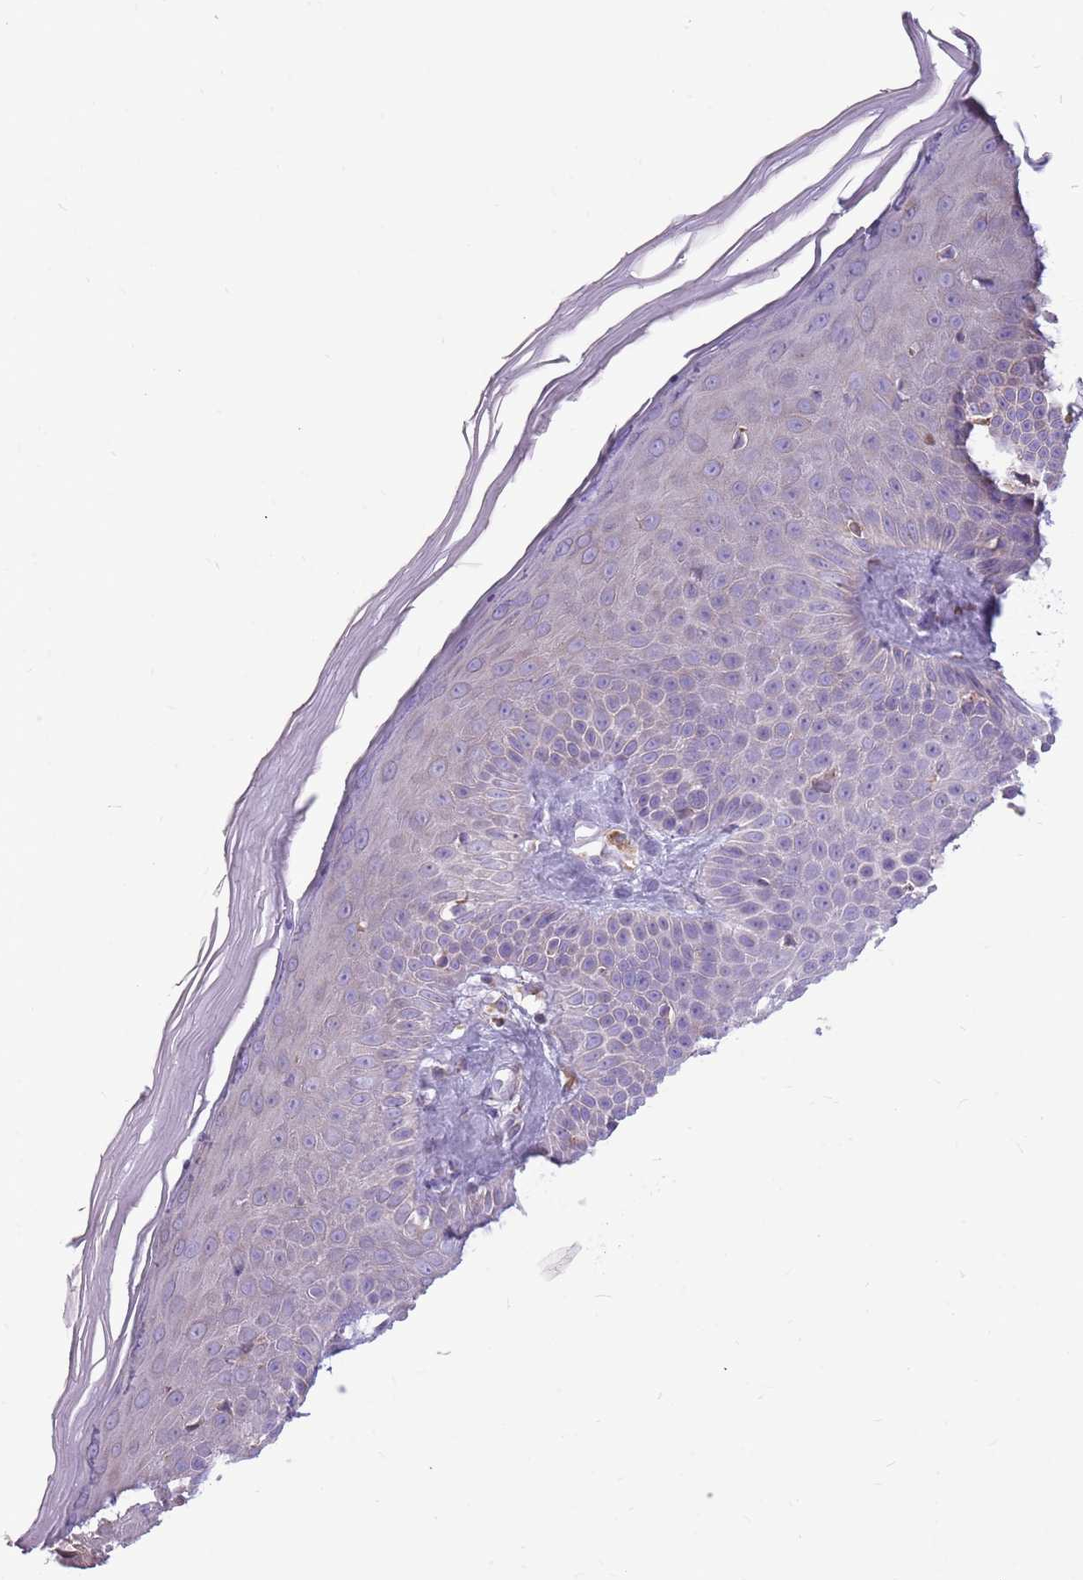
{"staining": {"intensity": "negative", "quantity": "none", "location": "none"}, "tissue": "skin", "cell_type": "Fibroblasts", "image_type": "normal", "snomed": [{"axis": "morphology", "description": "Normal tissue, NOS"}, {"axis": "topography", "description": "Skin"}], "caption": "DAB (3,3'-diaminobenzidine) immunohistochemical staining of normal skin shows no significant positivity in fibroblasts. Nuclei are stained in blue.", "gene": "KCTD19", "patient": {"sex": "female", "age": 58}}